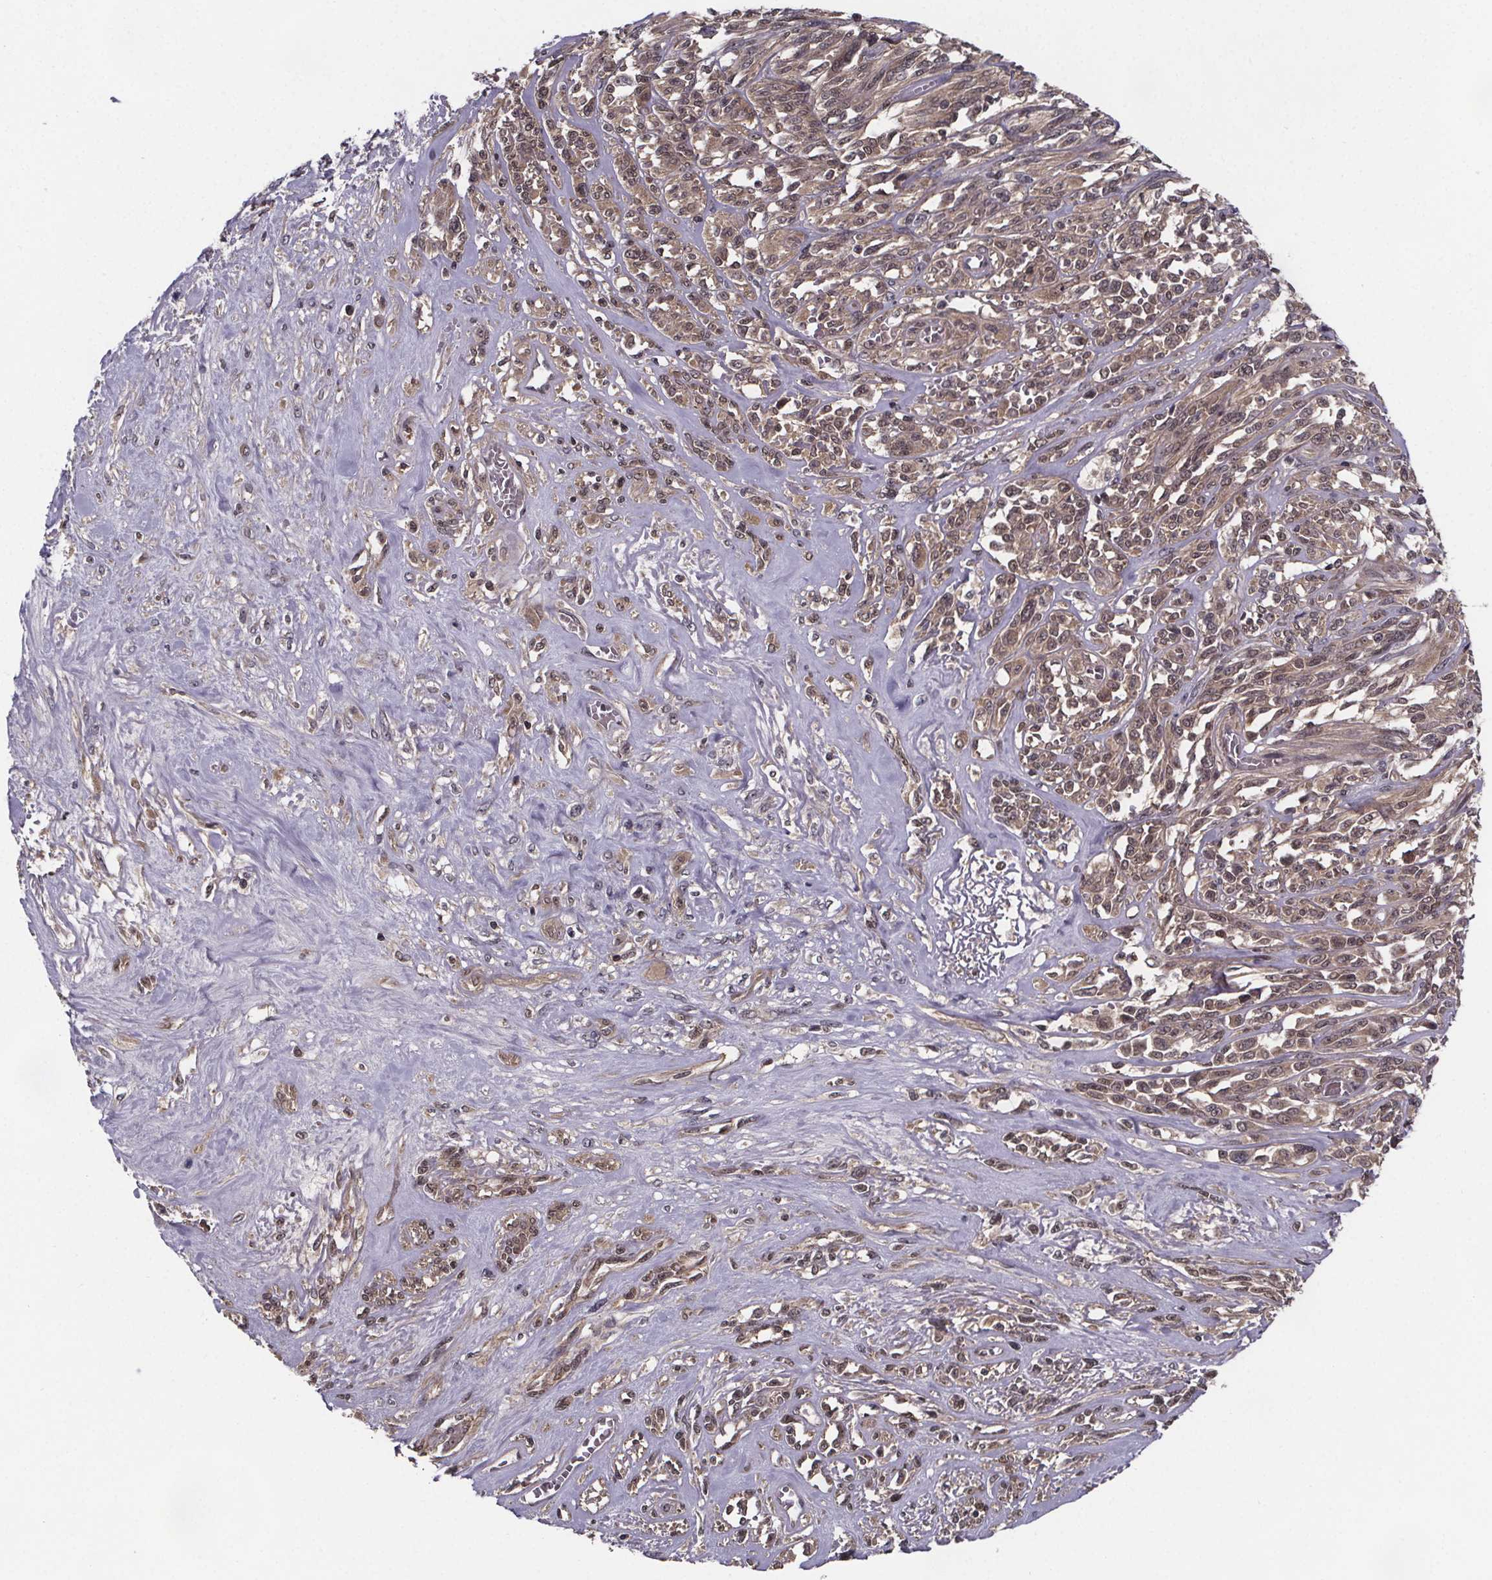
{"staining": {"intensity": "weak", "quantity": ">75%", "location": "cytoplasmic/membranous,nuclear"}, "tissue": "melanoma", "cell_type": "Tumor cells", "image_type": "cancer", "snomed": [{"axis": "morphology", "description": "Malignant melanoma, NOS"}, {"axis": "topography", "description": "Skin"}], "caption": "Human malignant melanoma stained for a protein (brown) exhibits weak cytoplasmic/membranous and nuclear positive expression in approximately >75% of tumor cells.", "gene": "FN3KRP", "patient": {"sex": "female", "age": 91}}